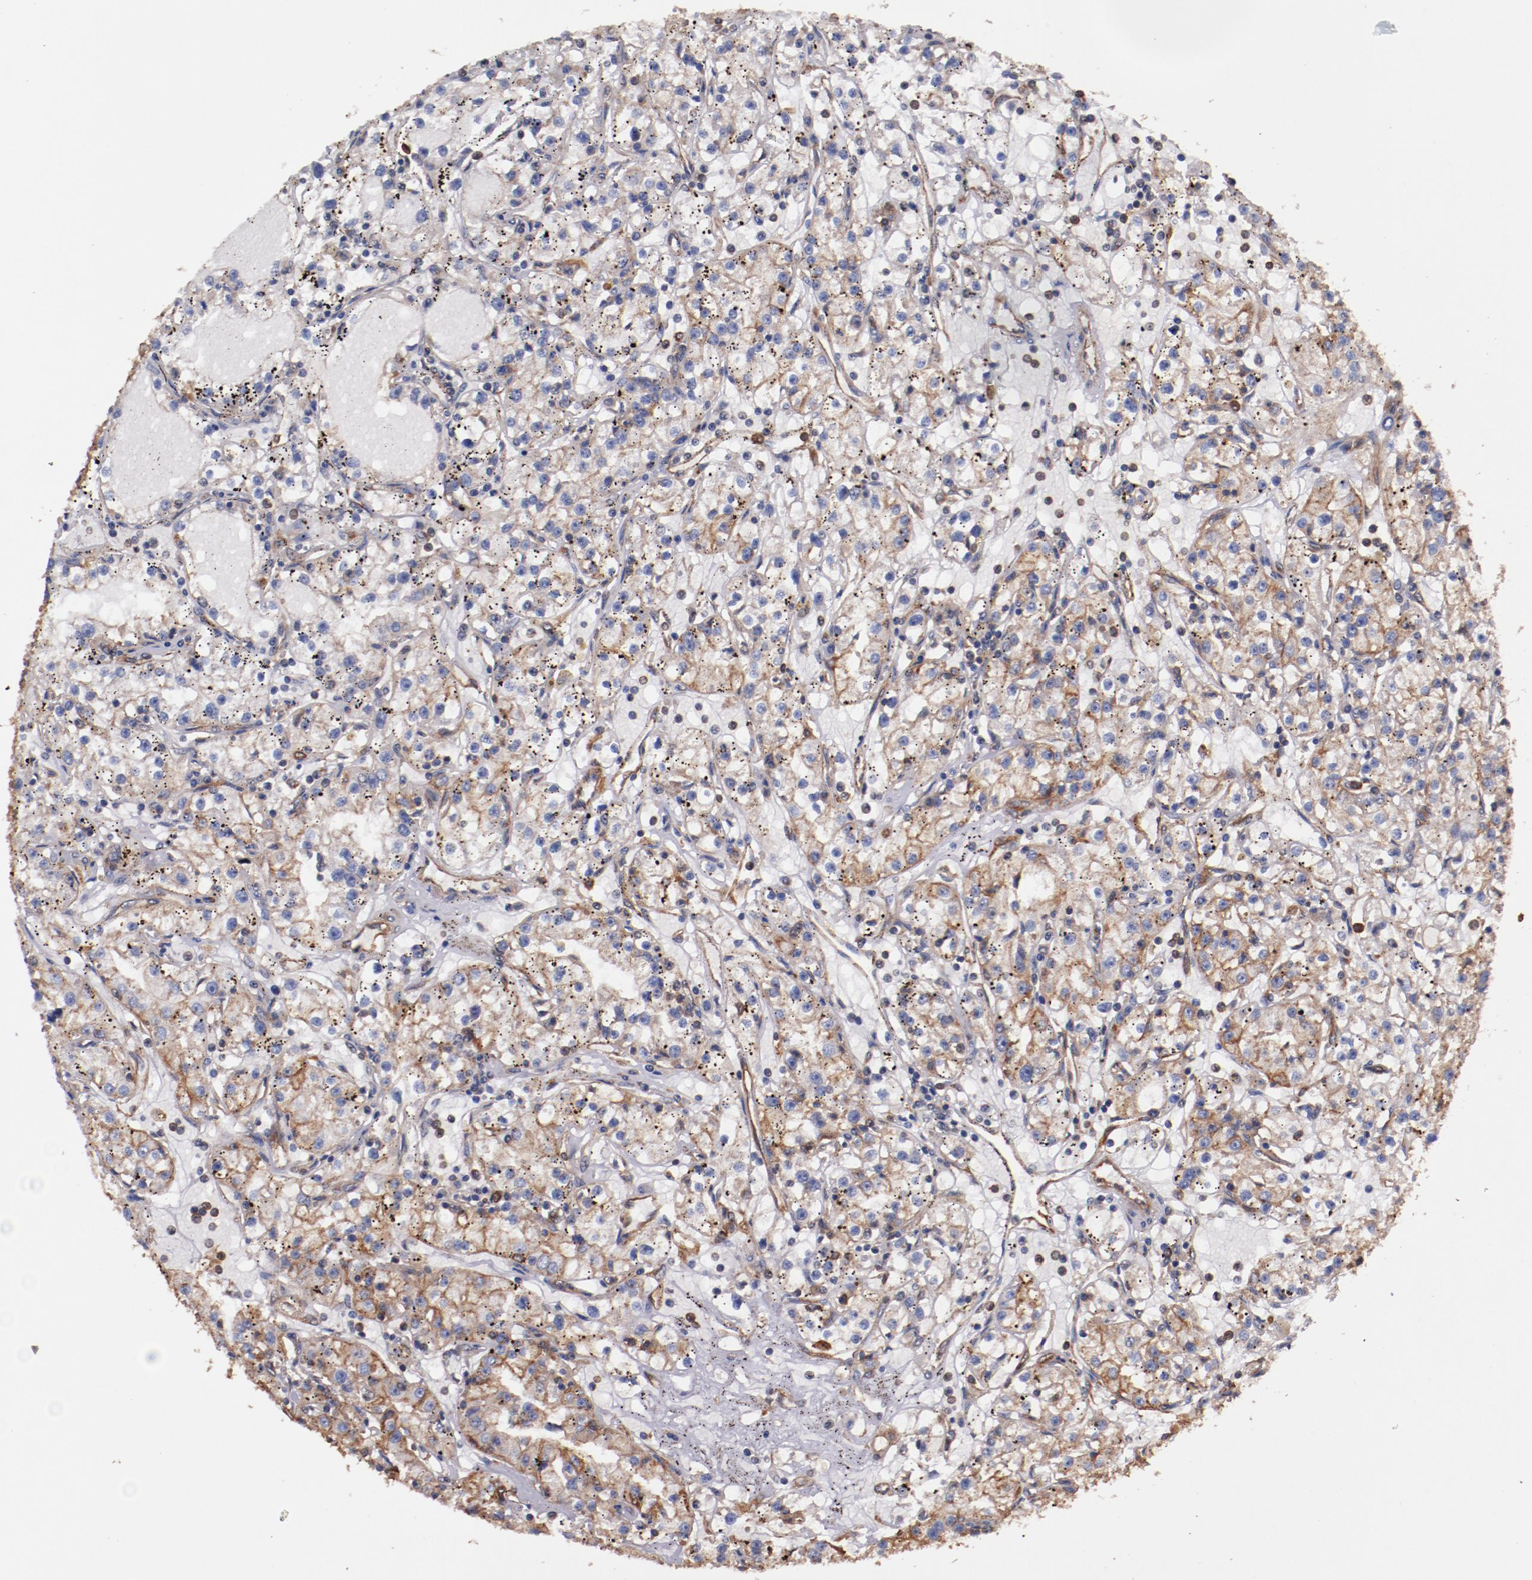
{"staining": {"intensity": "strong", "quantity": ">75%", "location": "cytoplasmic/membranous"}, "tissue": "renal cancer", "cell_type": "Tumor cells", "image_type": "cancer", "snomed": [{"axis": "morphology", "description": "Adenocarcinoma, NOS"}, {"axis": "topography", "description": "Kidney"}], "caption": "IHC image of human renal cancer (adenocarcinoma) stained for a protein (brown), which demonstrates high levels of strong cytoplasmic/membranous positivity in approximately >75% of tumor cells.", "gene": "TMOD3", "patient": {"sex": "male", "age": 56}}